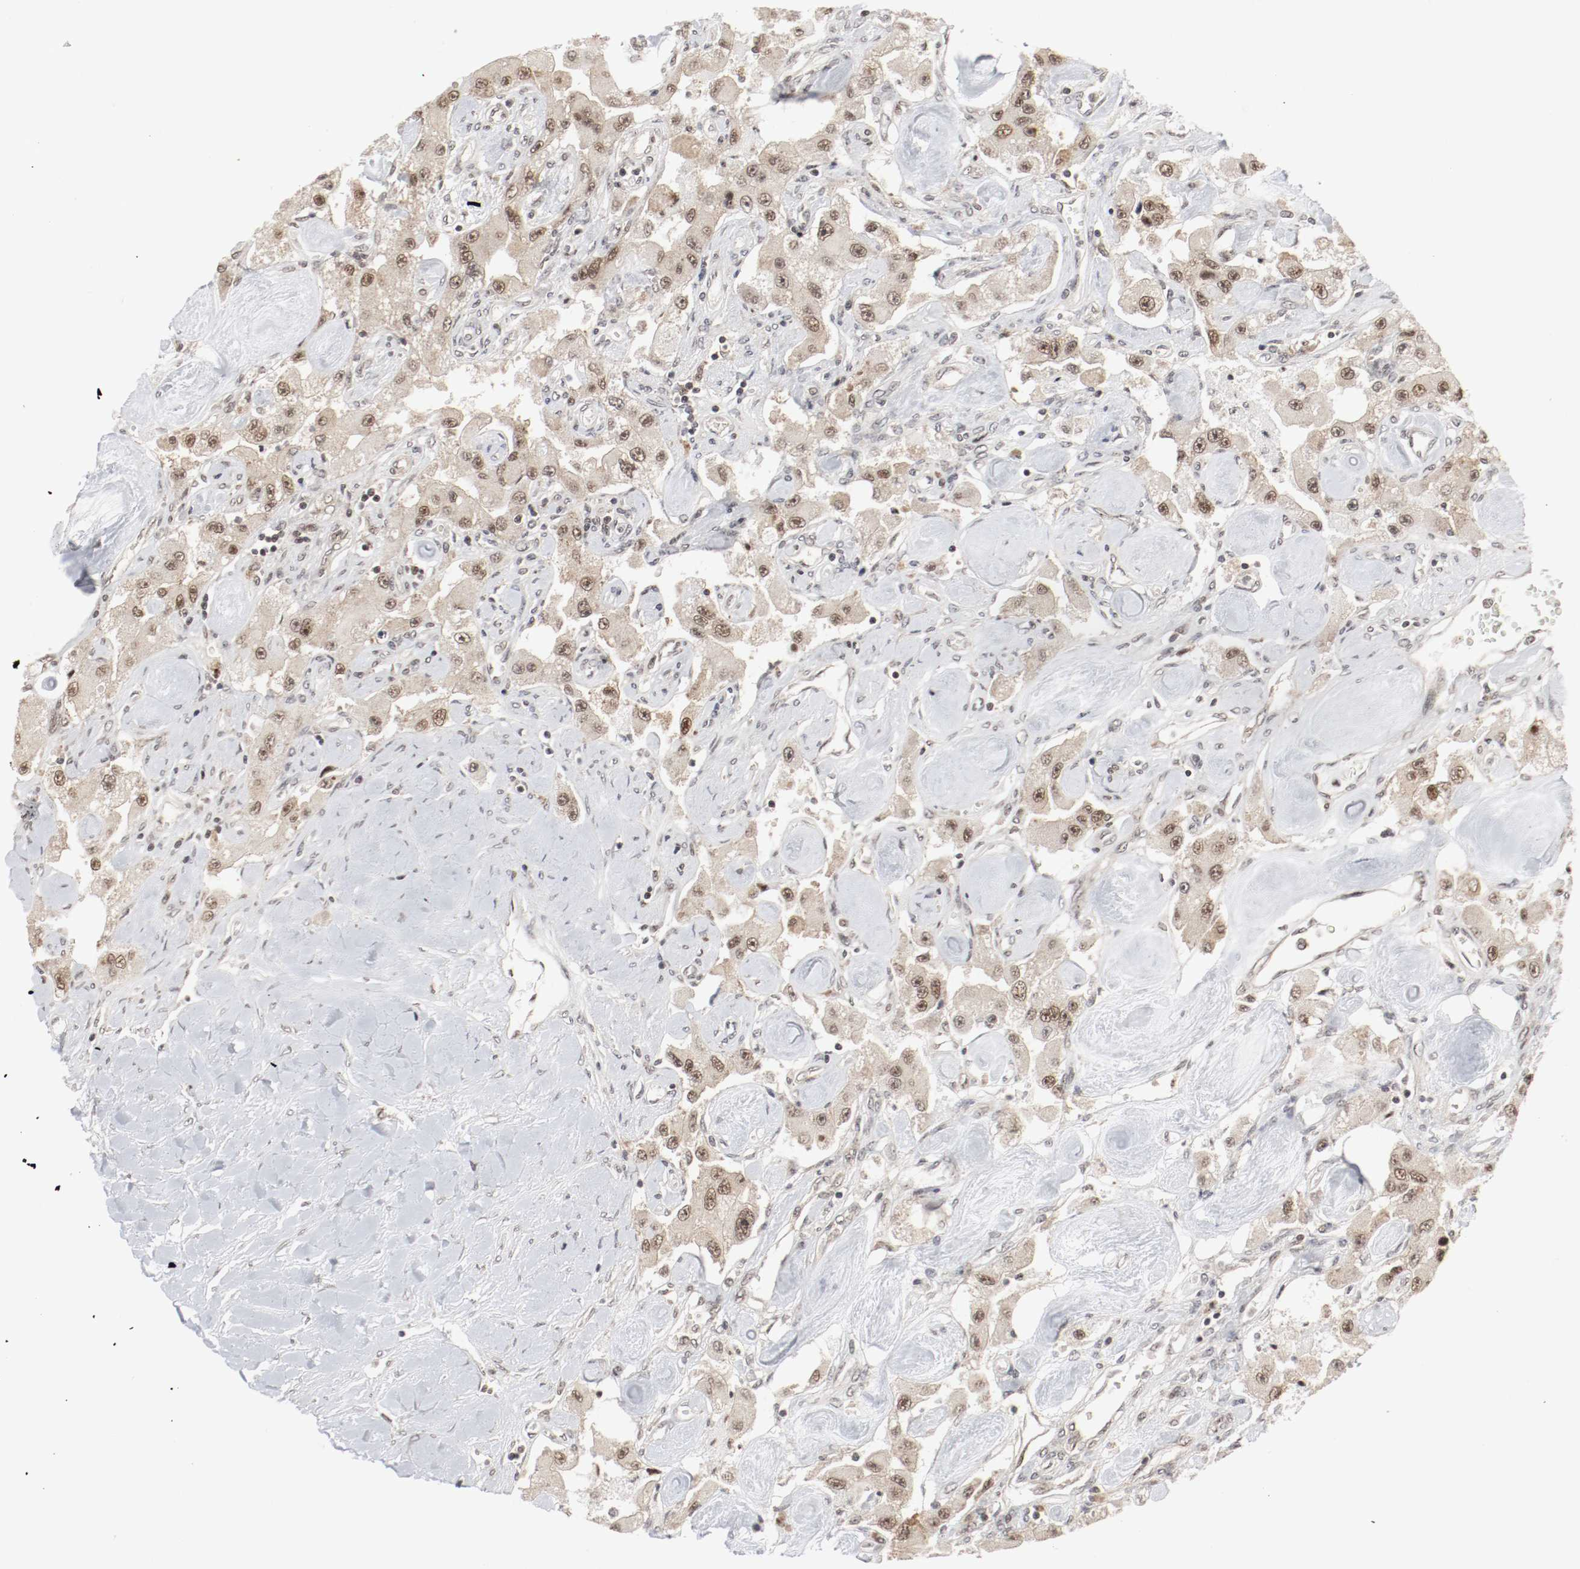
{"staining": {"intensity": "moderate", "quantity": ">75%", "location": "cytoplasmic/membranous,nuclear"}, "tissue": "carcinoid", "cell_type": "Tumor cells", "image_type": "cancer", "snomed": [{"axis": "morphology", "description": "Carcinoid, malignant, NOS"}, {"axis": "topography", "description": "Pancreas"}], "caption": "A brown stain highlights moderate cytoplasmic/membranous and nuclear positivity of a protein in malignant carcinoid tumor cells. (DAB = brown stain, brightfield microscopy at high magnification).", "gene": "CSNK2B", "patient": {"sex": "male", "age": 41}}